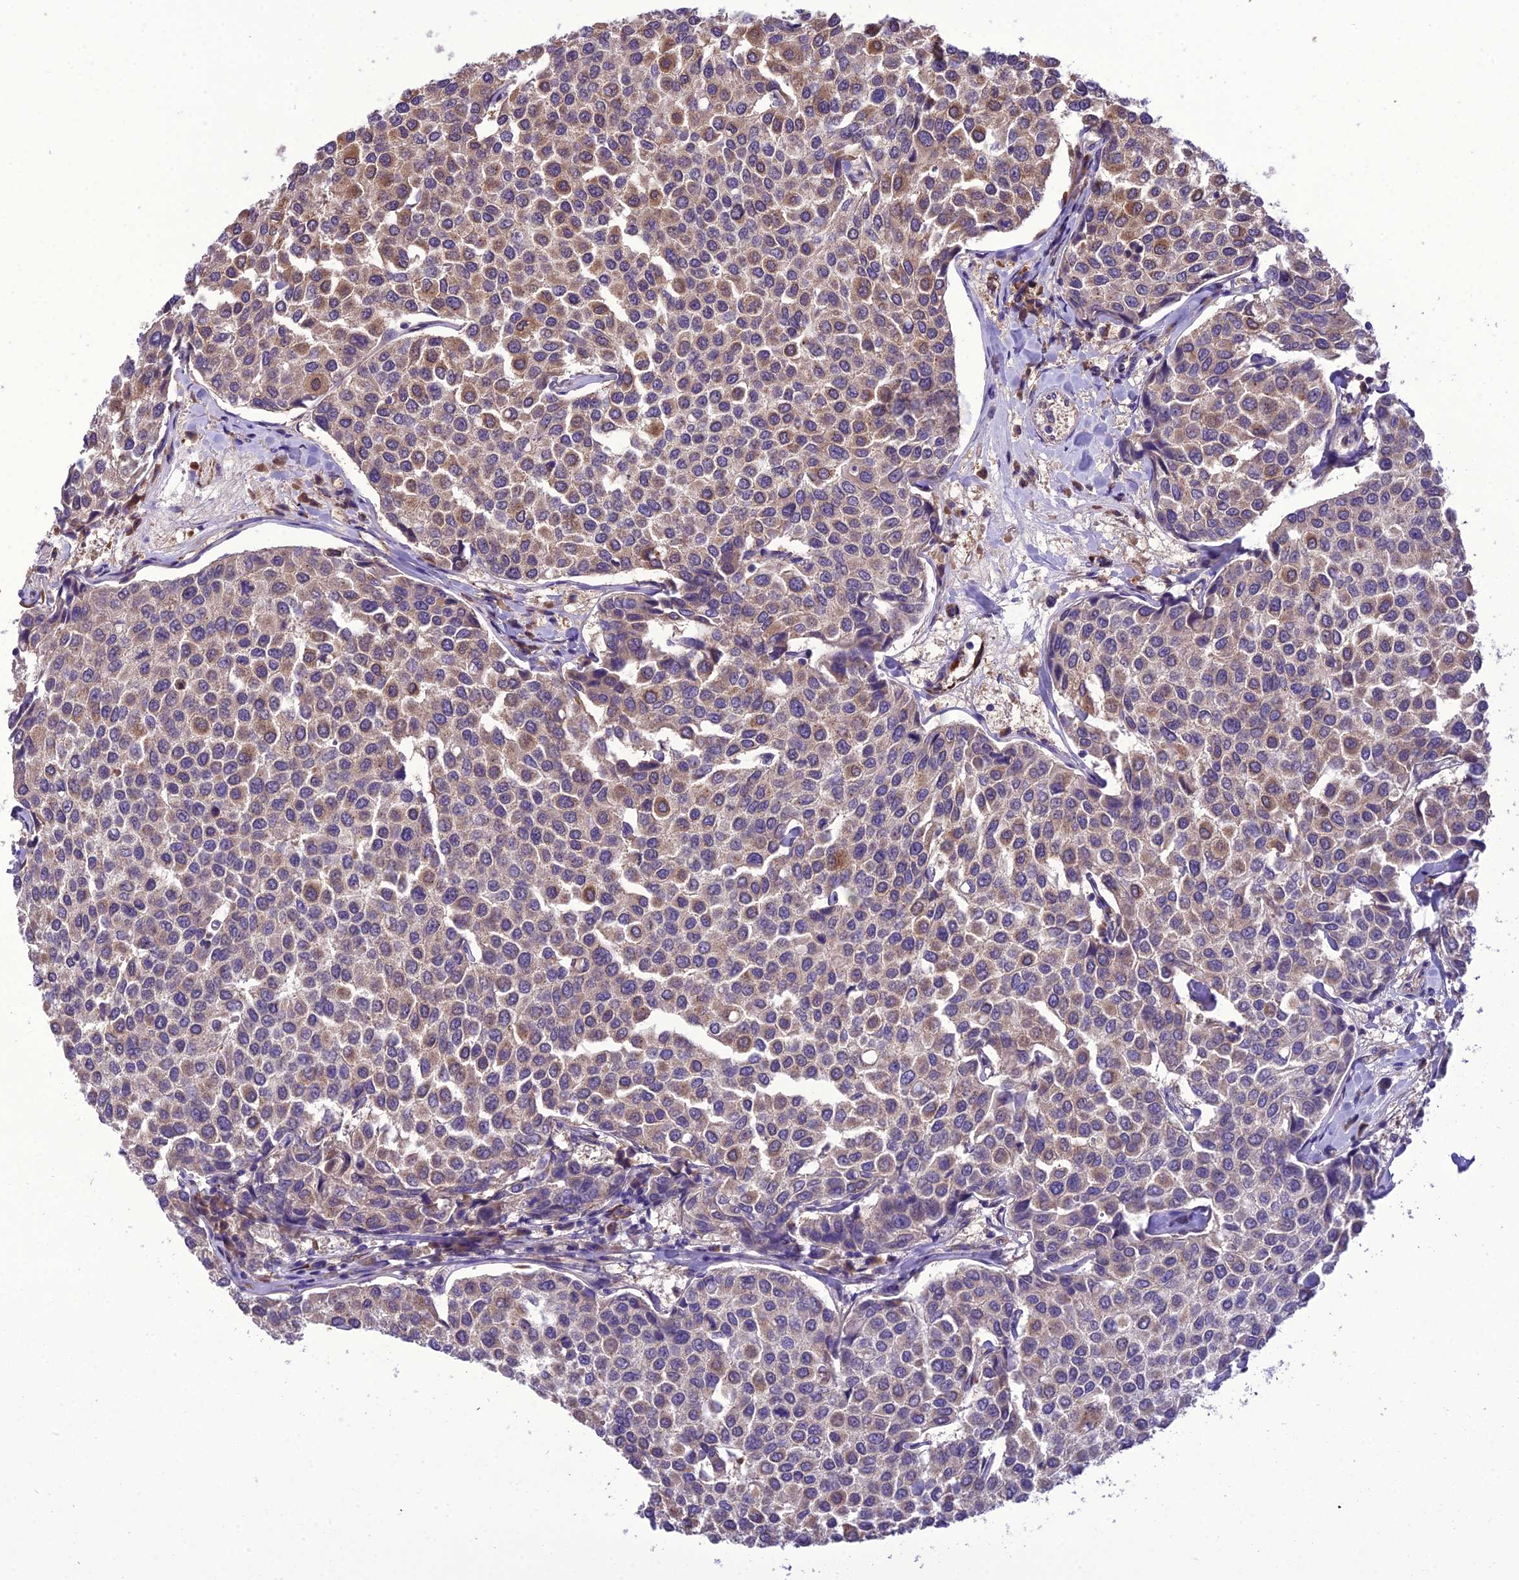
{"staining": {"intensity": "moderate", "quantity": ">75%", "location": "cytoplasmic/membranous"}, "tissue": "breast cancer", "cell_type": "Tumor cells", "image_type": "cancer", "snomed": [{"axis": "morphology", "description": "Duct carcinoma"}, {"axis": "topography", "description": "Breast"}], "caption": "Protein expression by immunohistochemistry exhibits moderate cytoplasmic/membranous expression in approximately >75% of tumor cells in breast cancer (intraductal carcinoma).", "gene": "BORCS6", "patient": {"sex": "female", "age": 55}}